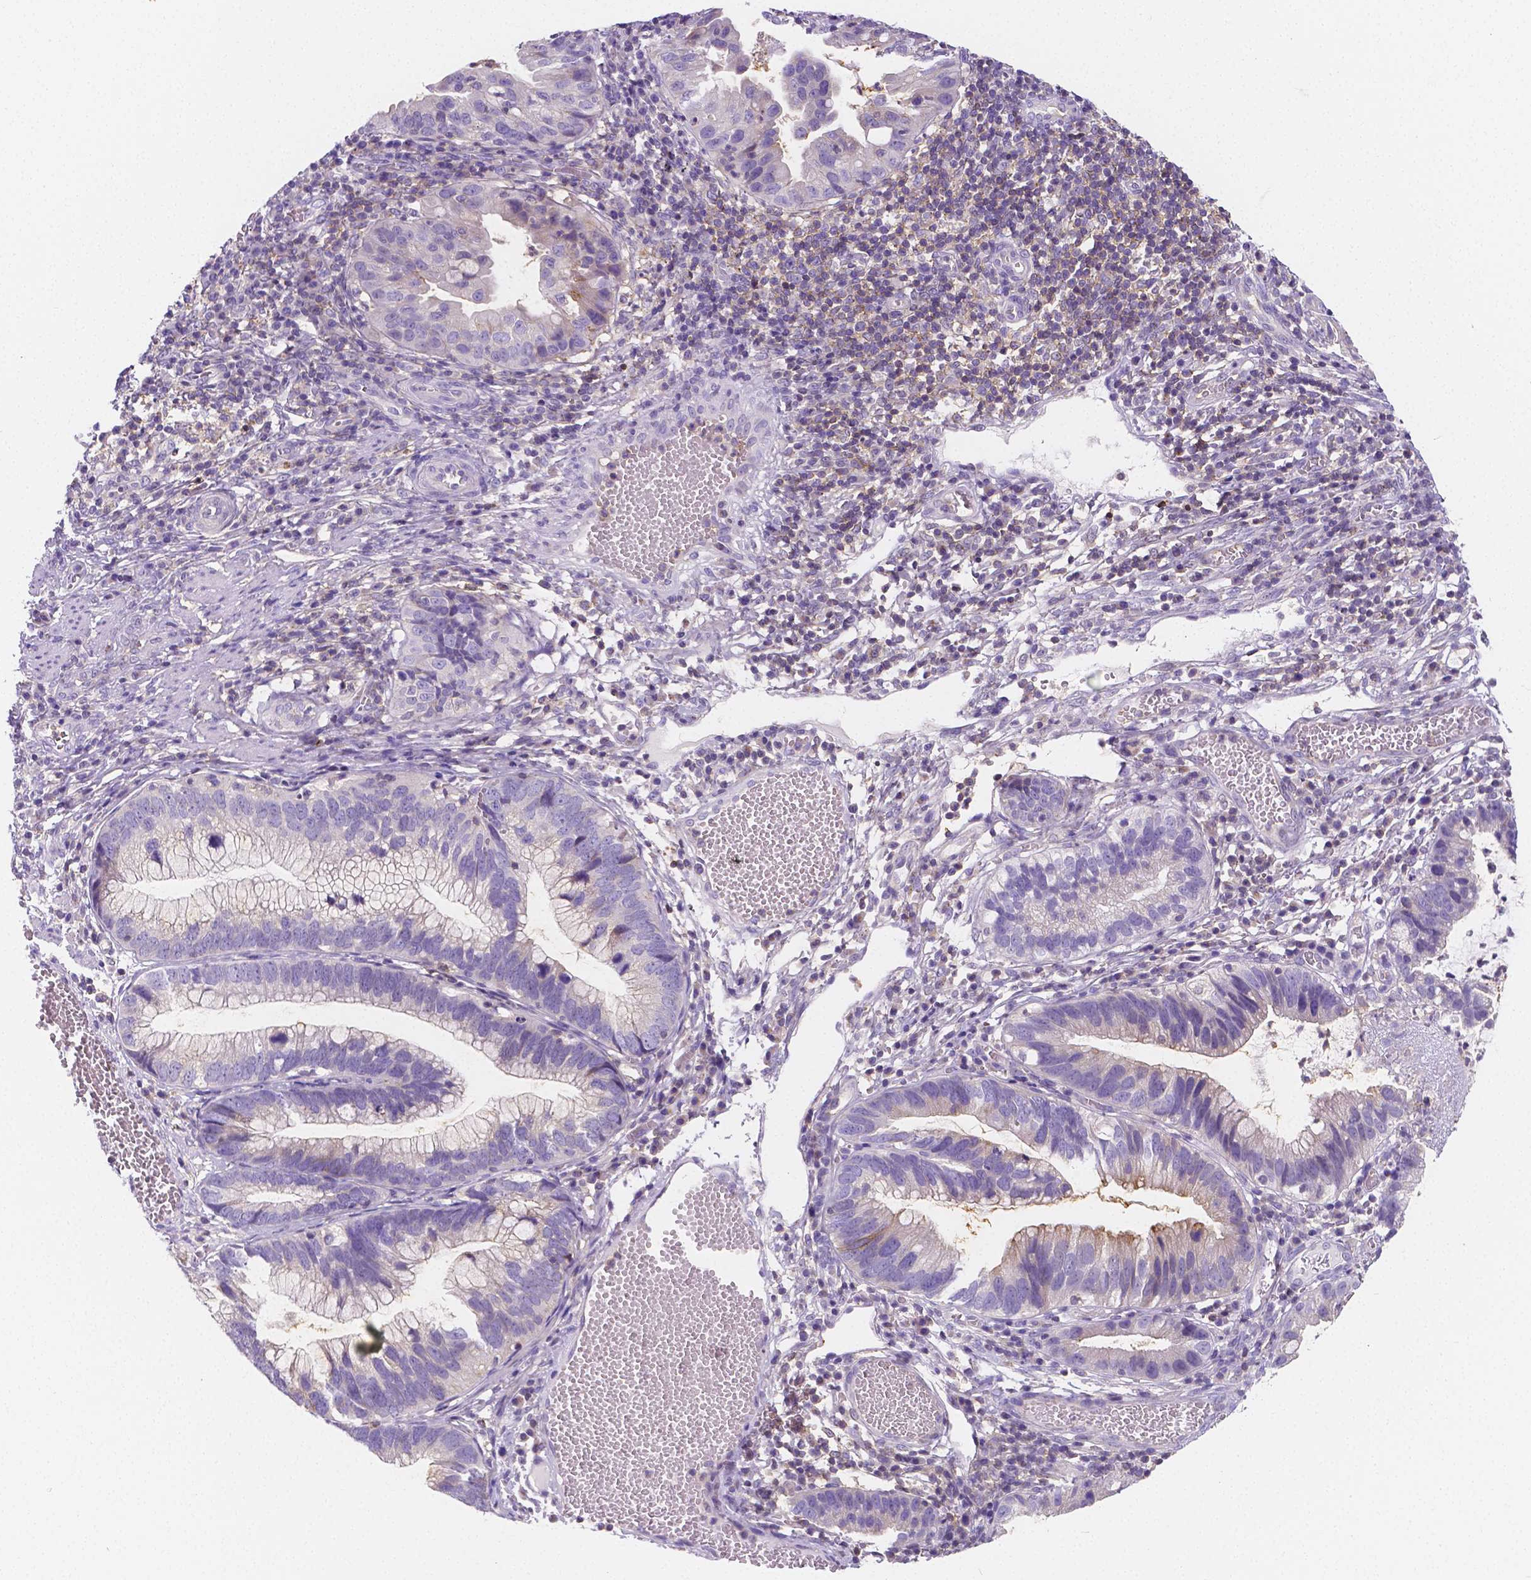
{"staining": {"intensity": "weak", "quantity": "<25%", "location": "cytoplasmic/membranous"}, "tissue": "cervical cancer", "cell_type": "Tumor cells", "image_type": "cancer", "snomed": [{"axis": "morphology", "description": "Adenocarcinoma, NOS"}, {"axis": "topography", "description": "Cervix"}], "caption": "Tumor cells show no significant protein expression in cervical cancer (adenocarcinoma).", "gene": "GABRD", "patient": {"sex": "female", "age": 34}}